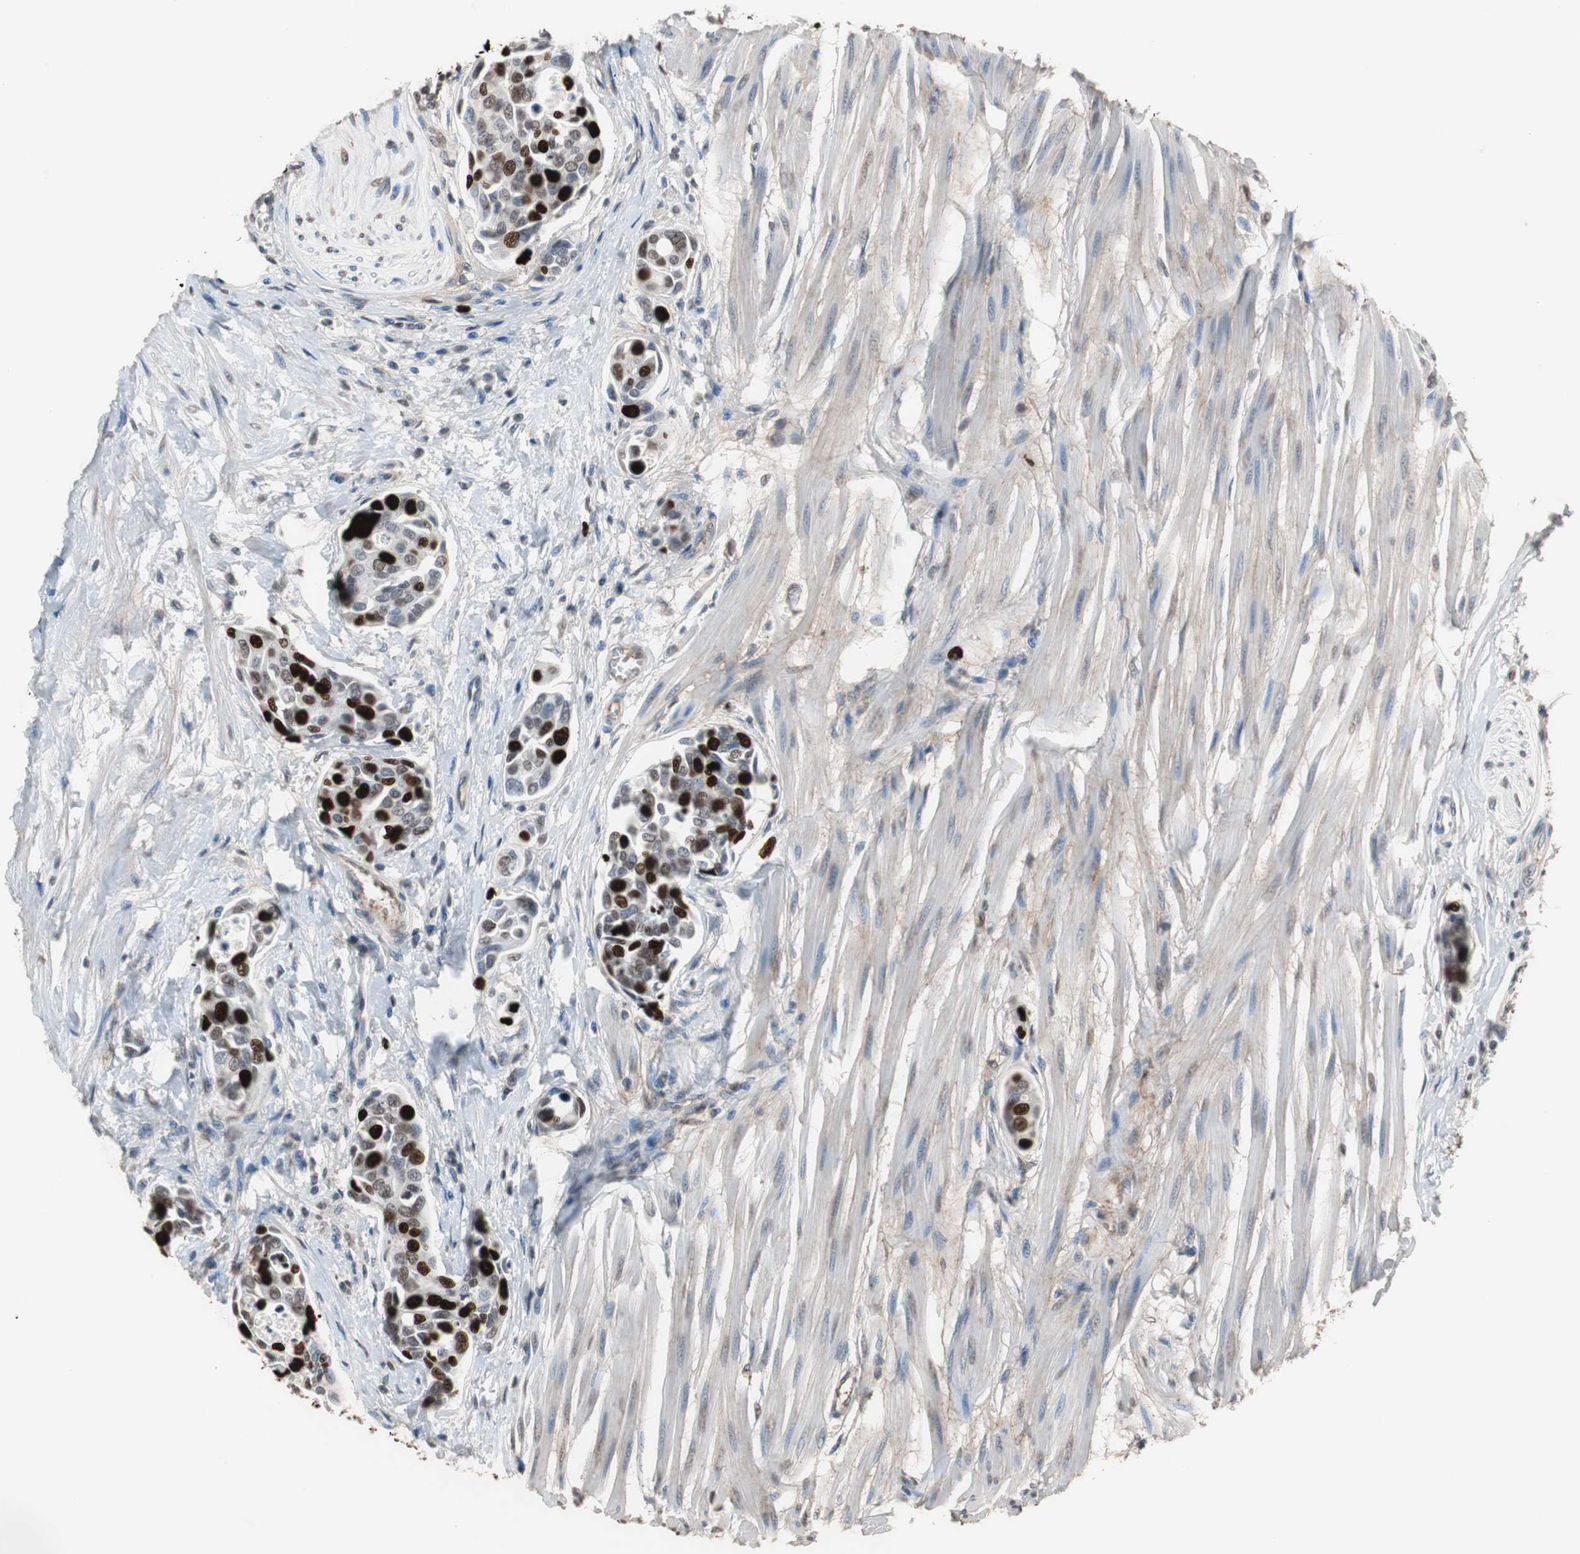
{"staining": {"intensity": "strong", "quantity": "25%-75%", "location": "nuclear"}, "tissue": "urothelial cancer", "cell_type": "Tumor cells", "image_type": "cancer", "snomed": [{"axis": "morphology", "description": "Urothelial carcinoma, High grade"}, {"axis": "topography", "description": "Urinary bladder"}], "caption": "A high-resolution image shows immunohistochemistry (IHC) staining of urothelial cancer, which reveals strong nuclear staining in about 25%-75% of tumor cells.", "gene": "TOP2A", "patient": {"sex": "male", "age": 78}}